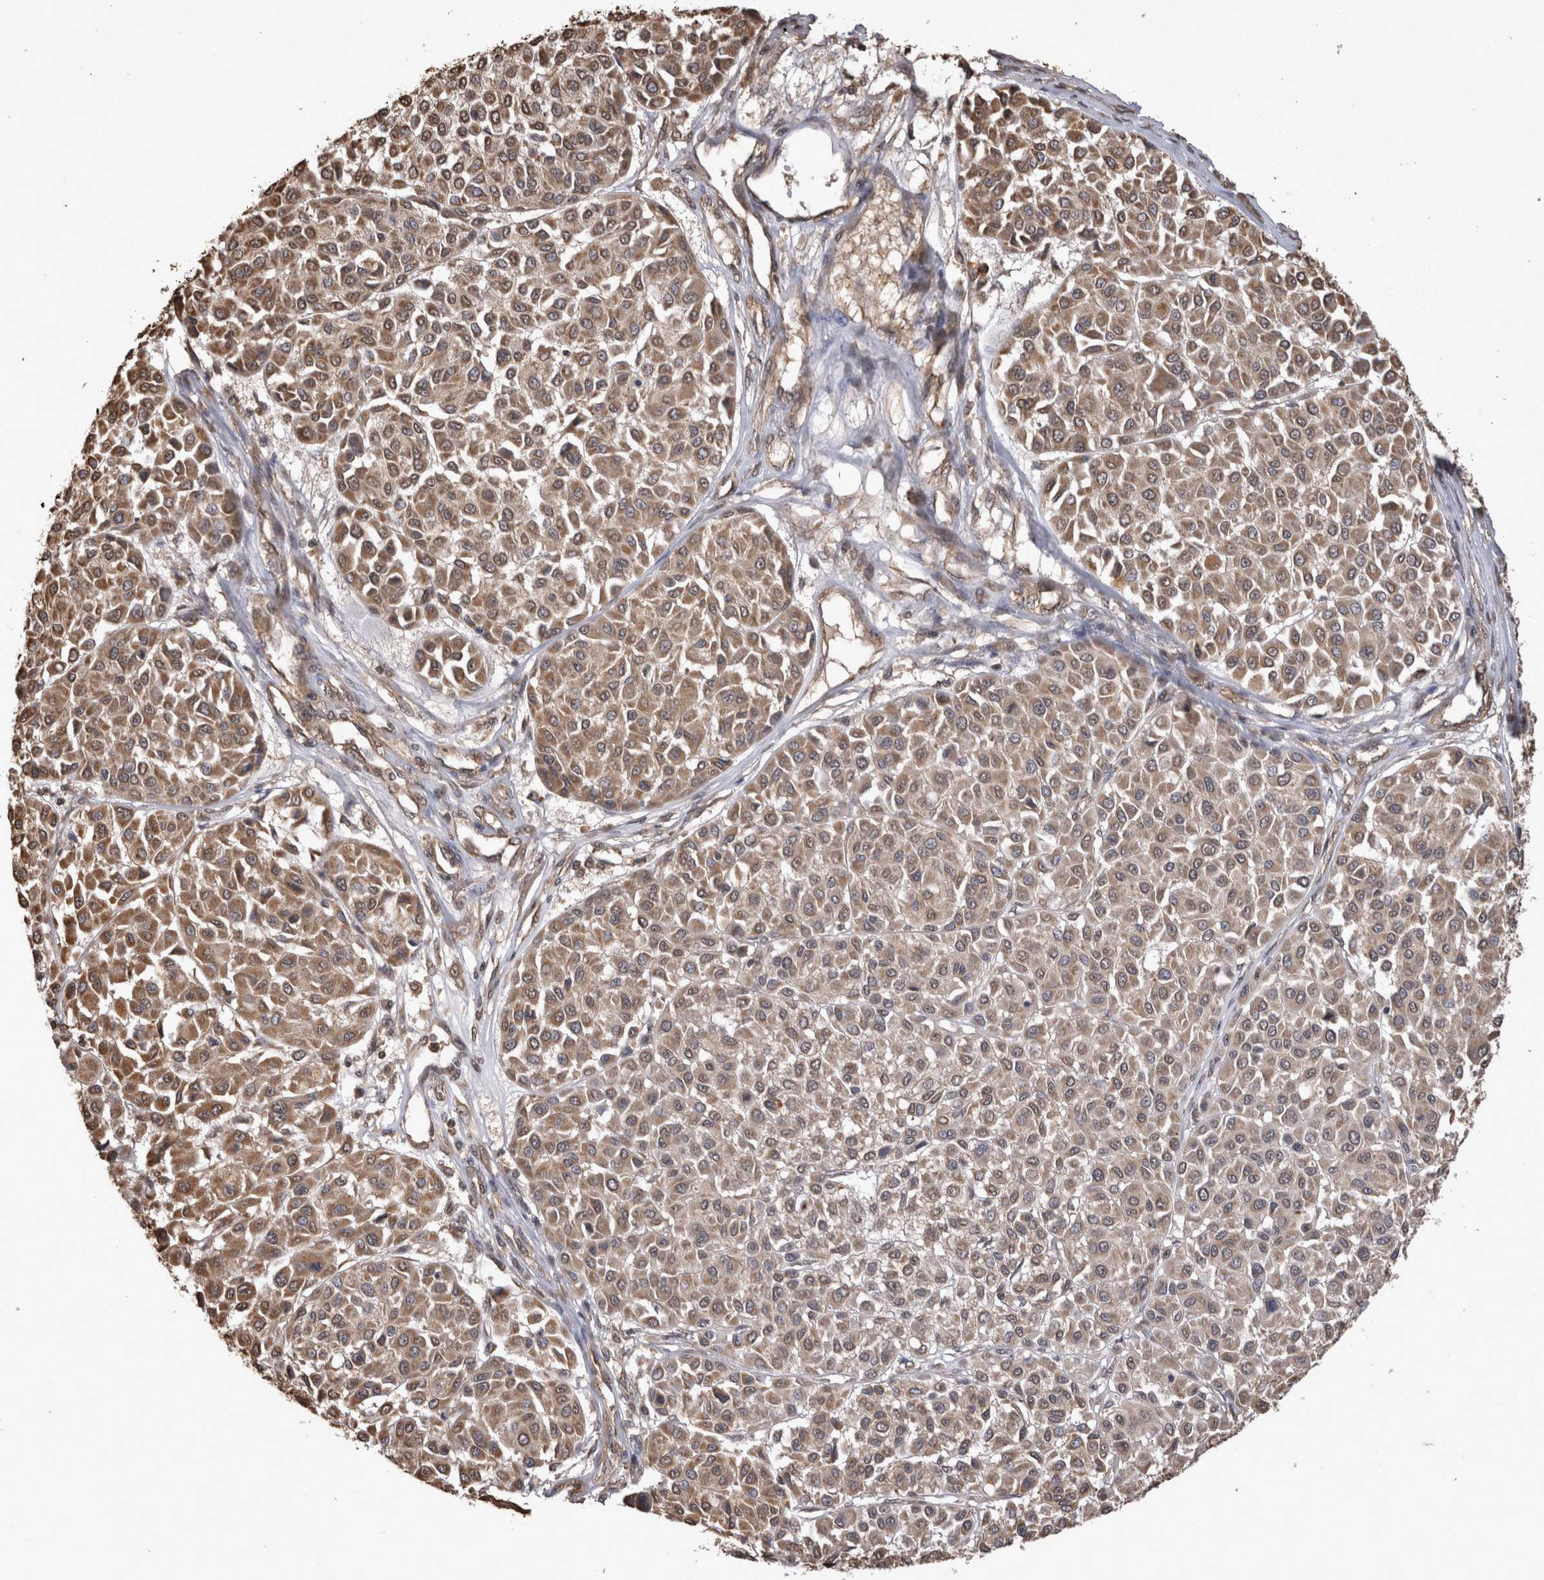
{"staining": {"intensity": "moderate", "quantity": ">75%", "location": "cytoplasmic/membranous"}, "tissue": "melanoma", "cell_type": "Tumor cells", "image_type": "cancer", "snomed": [{"axis": "morphology", "description": "Malignant melanoma, Metastatic site"}, {"axis": "topography", "description": "Soft tissue"}], "caption": "Tumor cells demonstrate medium levels of moderate cytoplasmic/membranous expression in about >75% of cells in human melanoma.", "gene": "SOCS5", "patient": {"sex": "male", "age": 41}}